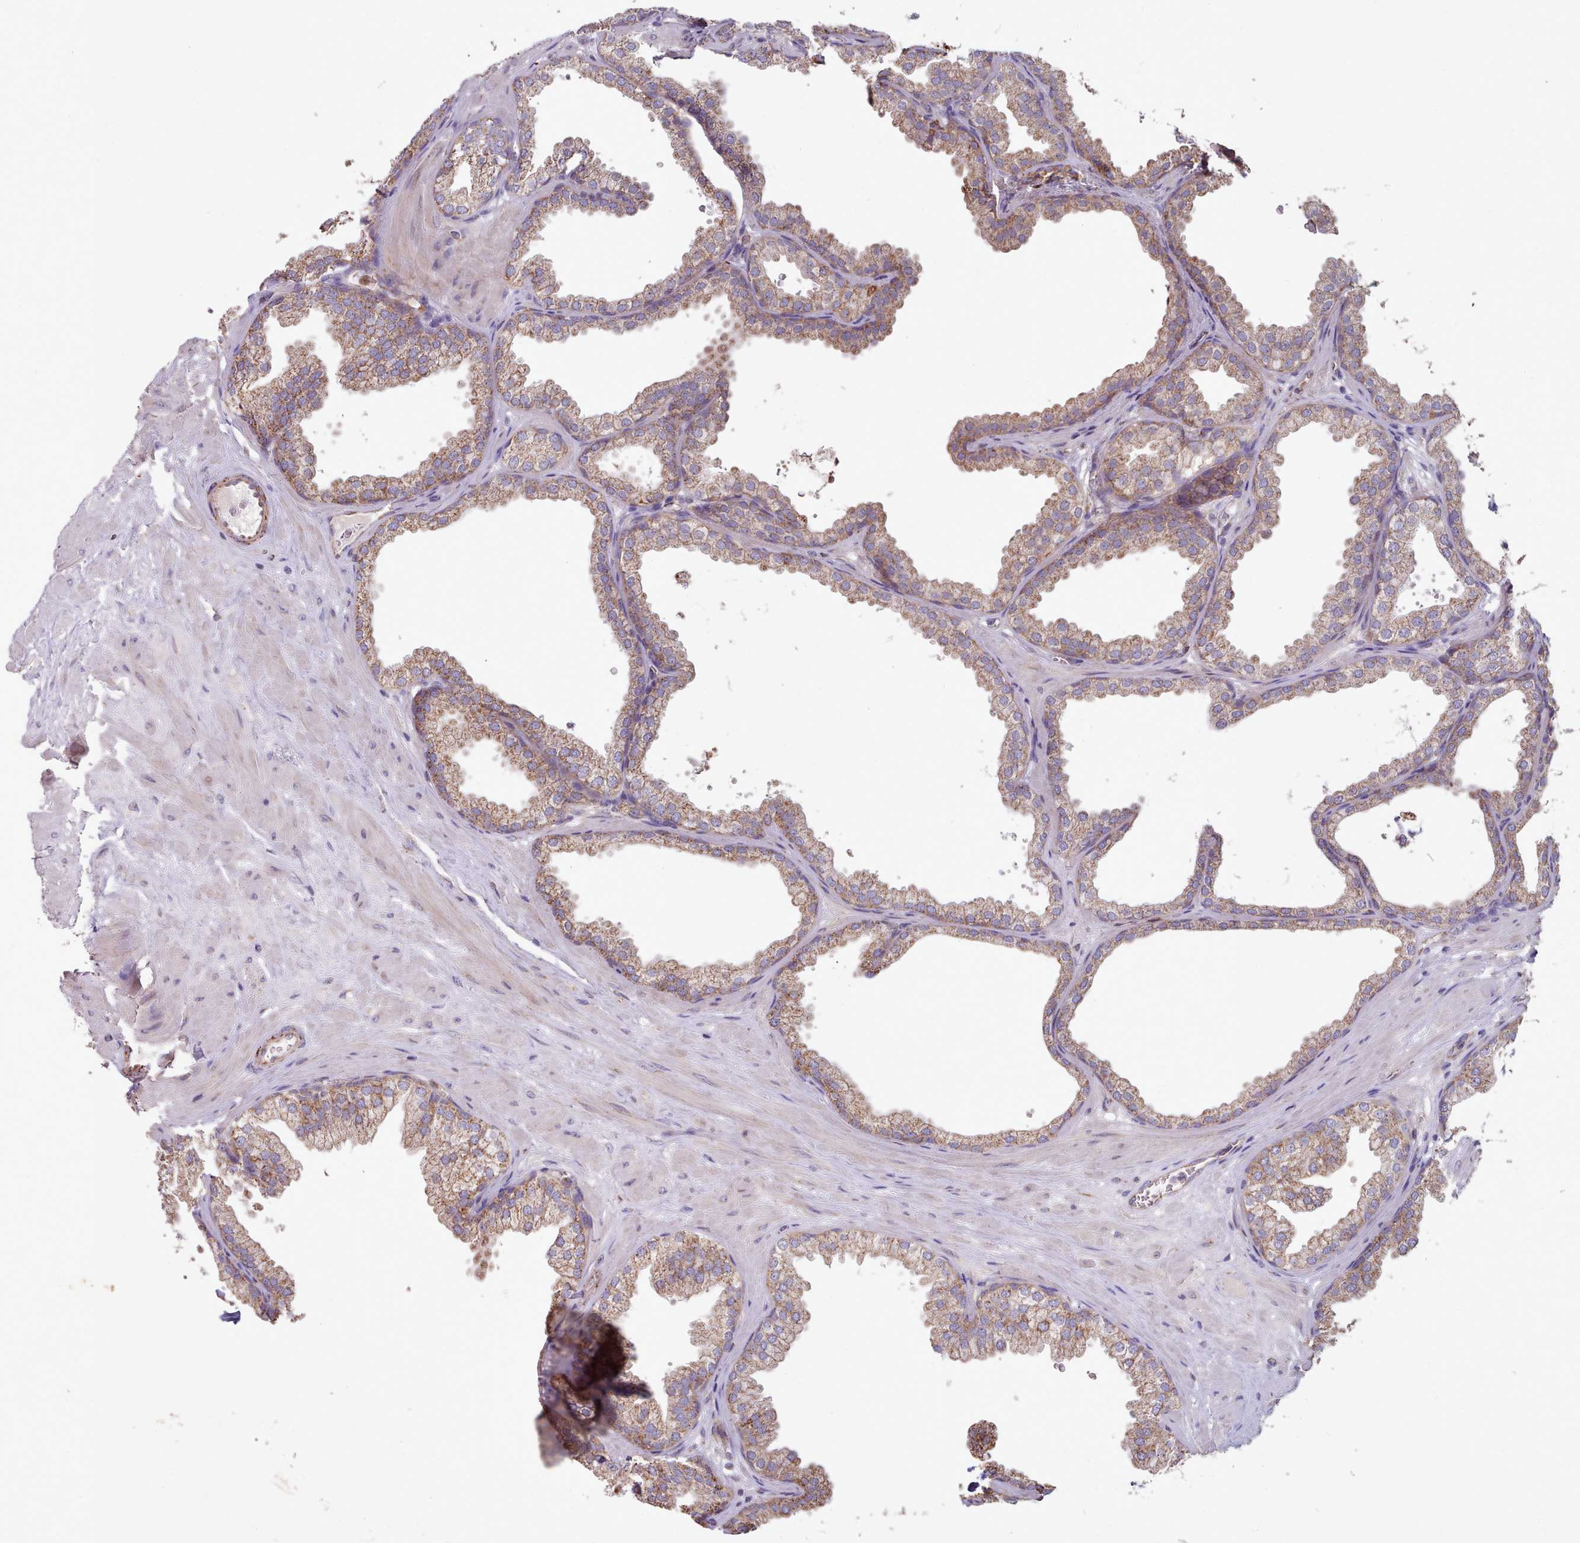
{"staining": {"intensity": "strong", "quantity": "25%-75%", "location": "cytoplasmic/membranous"}, "tissue": "prostate", "cell_type": "Glandular cells", "image_type": "normal", "snomed": [{"axis": "morphology", "description": "Normal tissue, NOS"}, {"axis": "topography", "description": "Prostate"}], "caption": "This image exhibits unremarkable prostate stained with IHC to label a protein in brown. The cytoplasmic/membranous of glandular cells show strong positivity for the protein. Nuclei are counter-stained blue.", "gene": "HSDL2", "patient": {"sex": "male", "age": 37}}